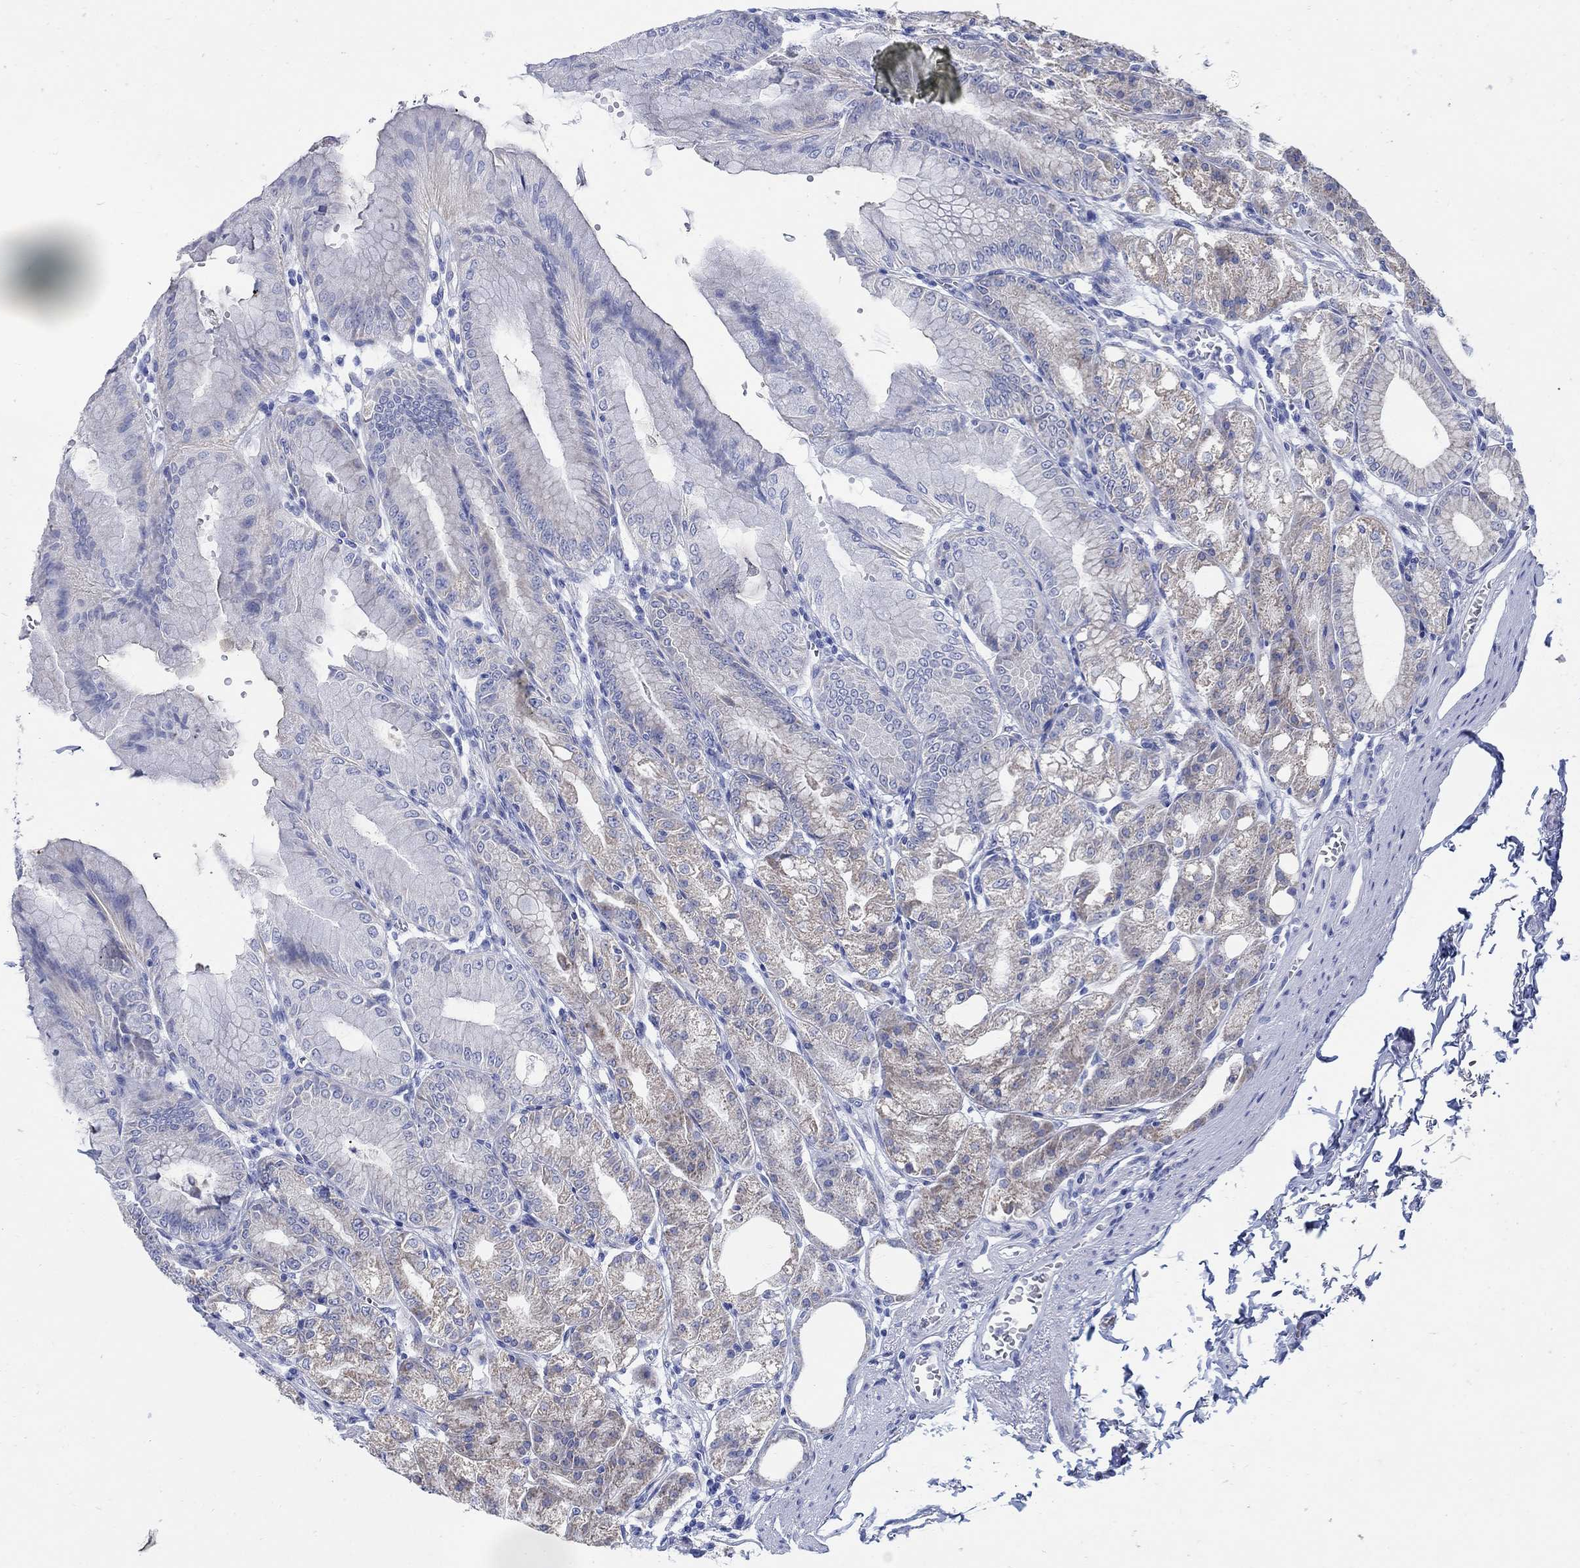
{"staining": {"intensity": "weak", "quantity": "25%-75%", "location": "cytoplasmic/membranous"}, "tissue": "stomach", "cell_type": "Glandular cells", "image_type": "normal", "snomed": [{"axis": "morphology", "description": "Normal tissue, NOS"}, {"axis": "topography", "description": "Stomach"}], "caption": "The photomicrograph demonstrates immunohistochemical staining of benign stomach. There is weak cytoplasmic/membranous positivity is present in approximately 25%-75% of glandular cells.", "gene": "ZDHHC14", "patient": {"sex": "male", "age": 71}}